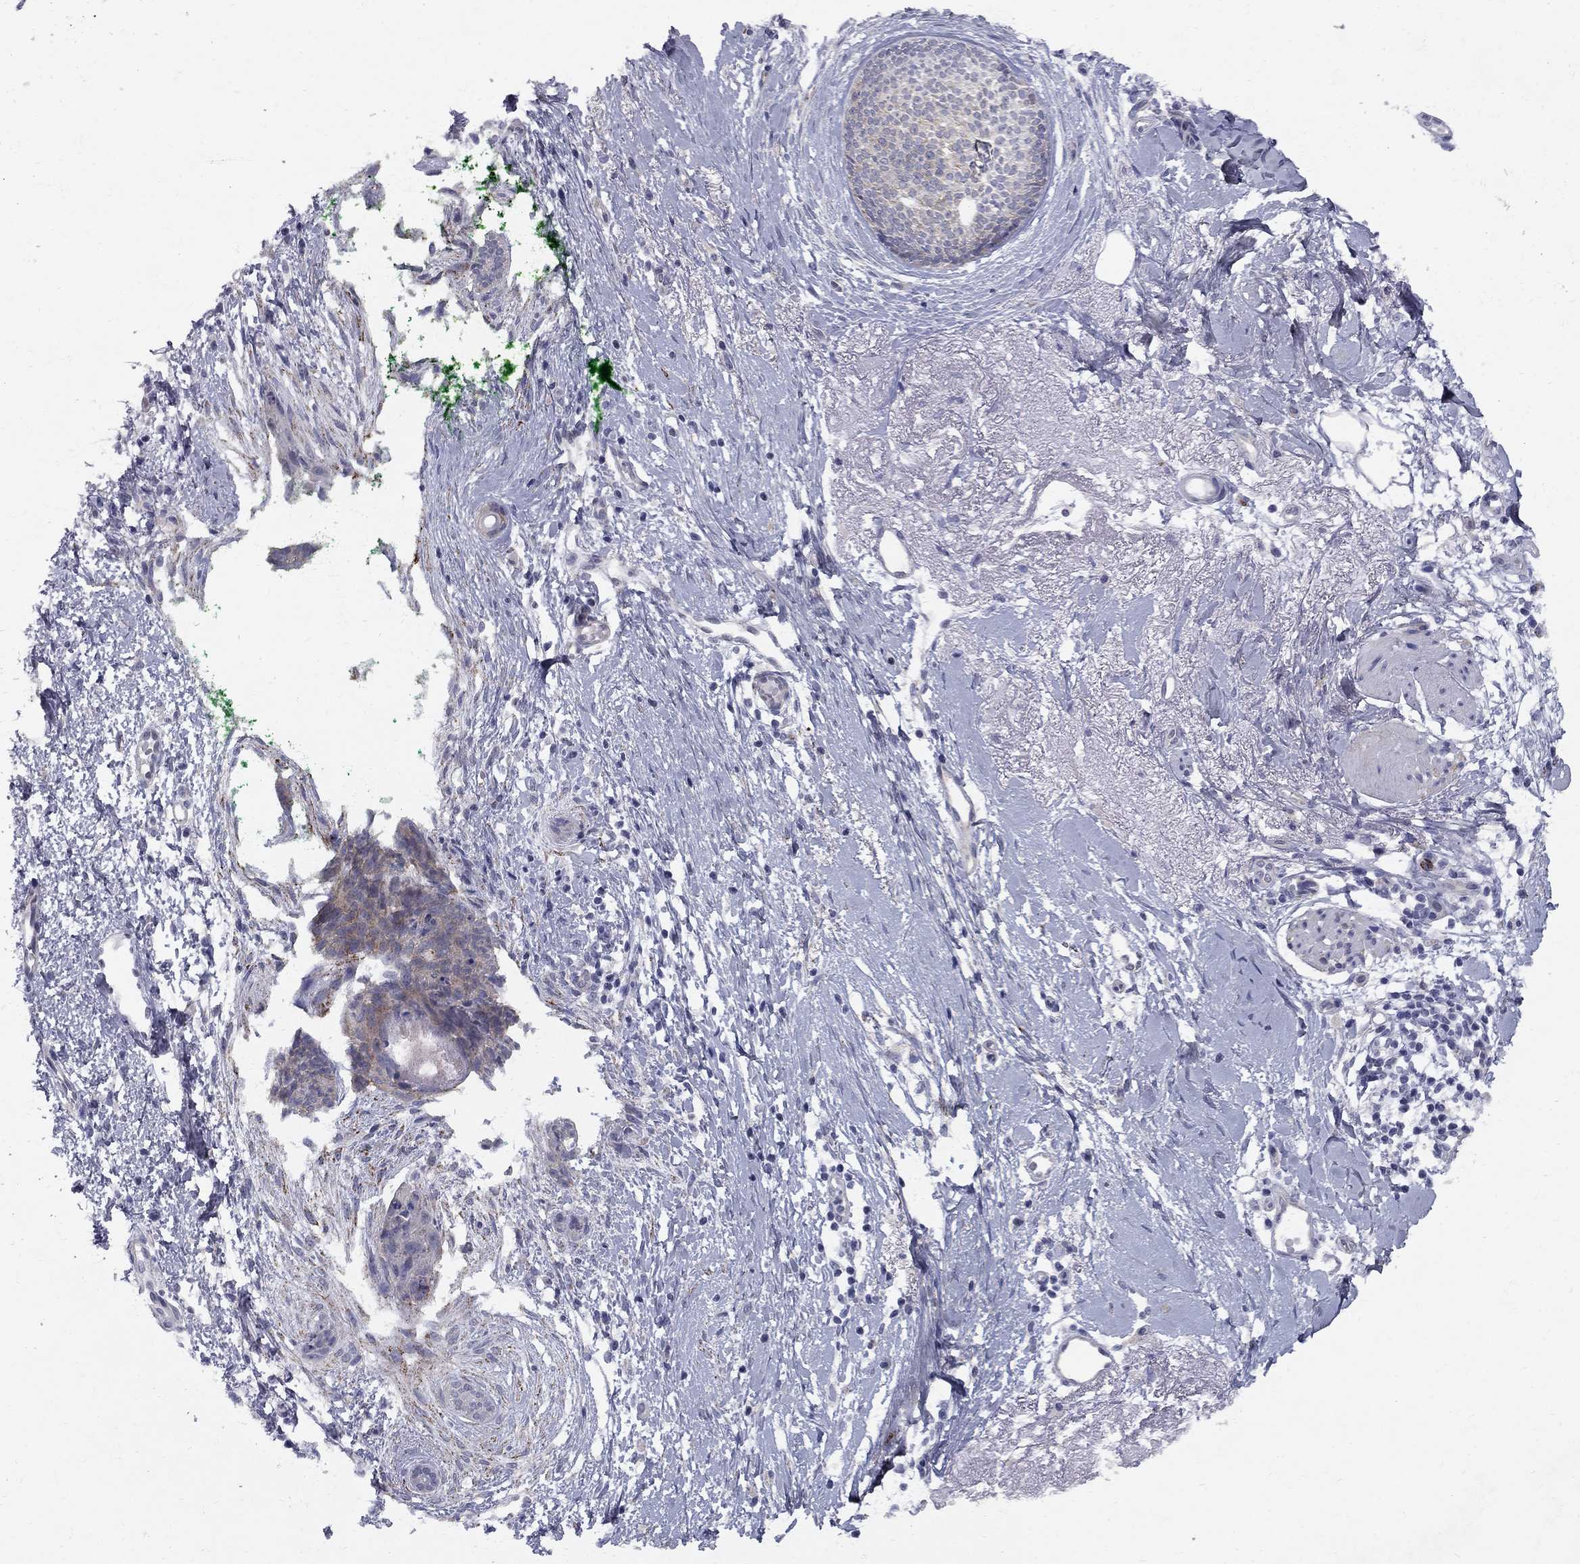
{"staining": {"intensity": "weak", "quantity": "25%-75%", "location": "cytoplasmic/membranous"}, "tissue": "skin cancer", "cell_type": "Tumor cells", "image_type": "cancer", "snomed": [{"axis": "morphology", "description": "Basal cell carcinoma"}, {"axis": "topography", "description": "Skin"}], "caption": "Protein staining demonstrates weak cytoplasmic/membranous positivity in about 25%-75% of tumor cells in basal cell carcinoma (skin). (DAB IHC, brown staining for protein, blue staining for nuclei).", "gene": "CLIC6", "patient": {"sex": "female", "age": 65}}